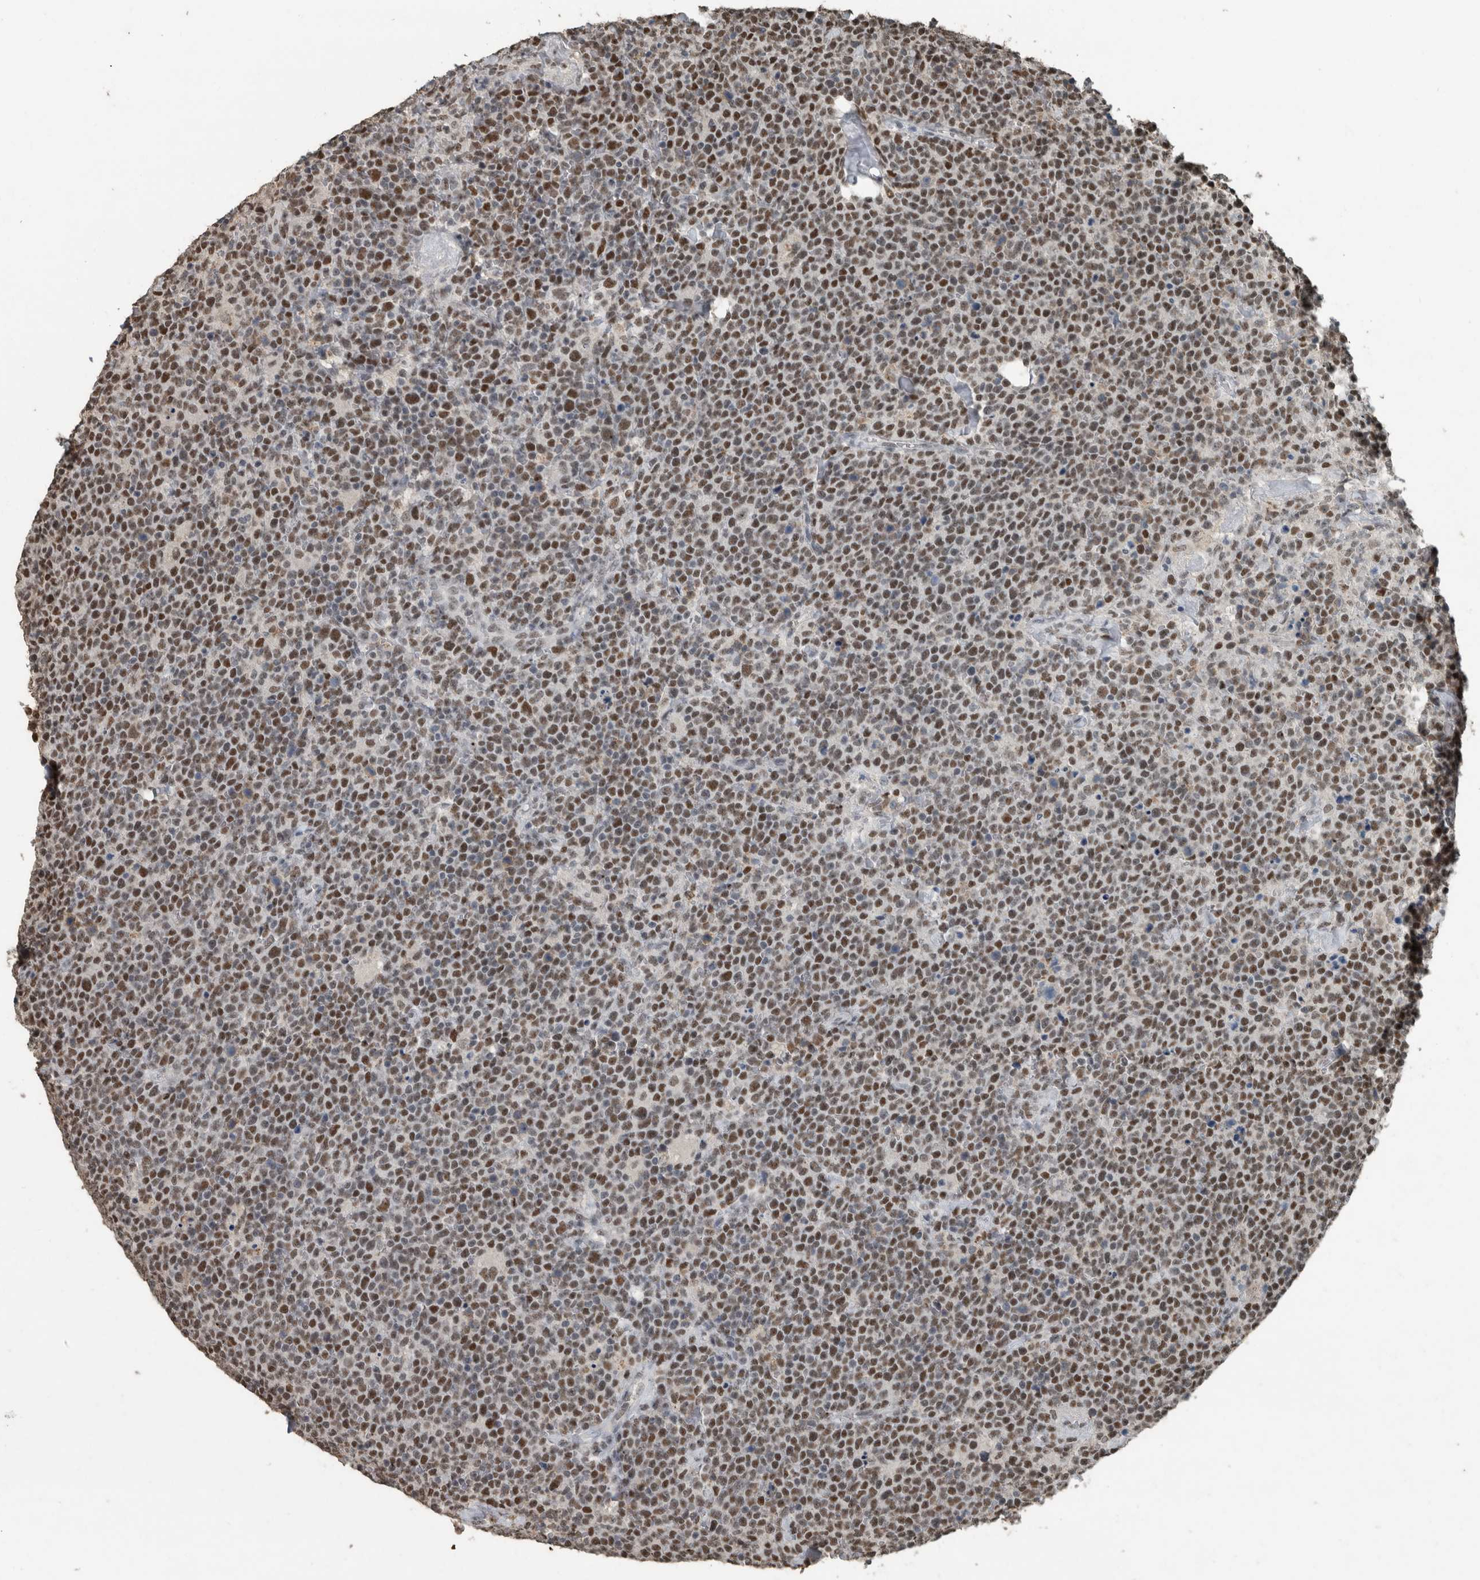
{"staining": {"intensity": "moderate", "quantity": ">75%", "location": "nuclear"}, "tissue": "lymphoma", "cell_type": "Tumor cells", "image_type": "cancer", "snomed": [{"axis": "morphology", "description": "Malignant lymphoma, non-Hodgkin's type, High grade"}, {"axis": "topography", "description": "Lymph node"}], "caption": "Immunohistochemical staining of lymphoma reveals medium levels of moderate nuclear staining in approximately >75% of tumor cells. Immunohistochemistry (ihc) stains the protein of interest in brown and the nuclei are stained blue.", "gene": "ZNF24", "patient": {"sex": "male", "age": 61}}